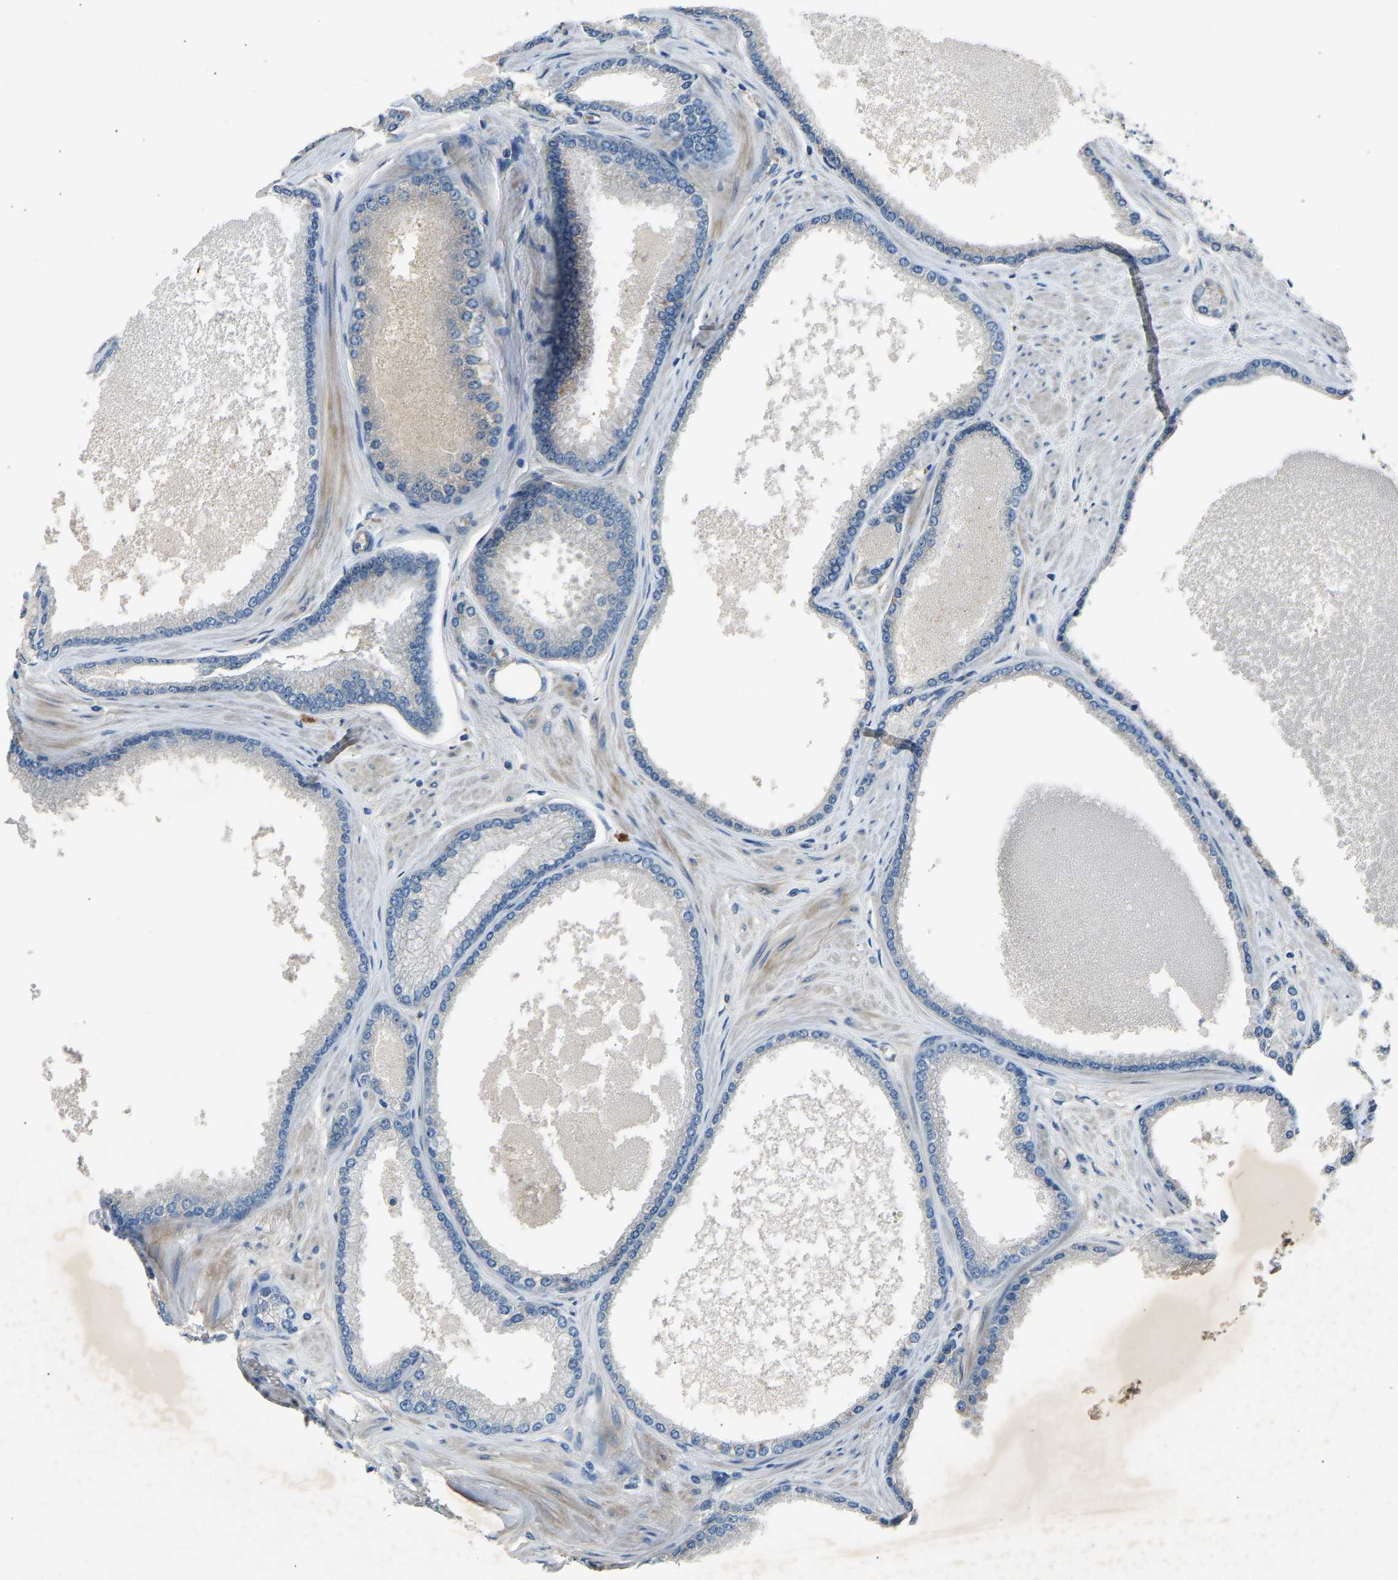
{"staining": {"intensity": "negative", "quantity": "none", "location": "none"}, "tissue": "prostate cancer", "cell_type": "Tumor cells", "image_type": "cancer", "snomed": [{"axis": "morphology", "description": "Adenocarcinoma, High grade"}, {"axis": "topography", "description": "Prostate"}], "caption": "A photomicrograph of prostate cancer stained for a protein reveals no brown staining in tumor cells.", "gene": "GAS2L1", "patient": {"sex": "male", "age": 61}}